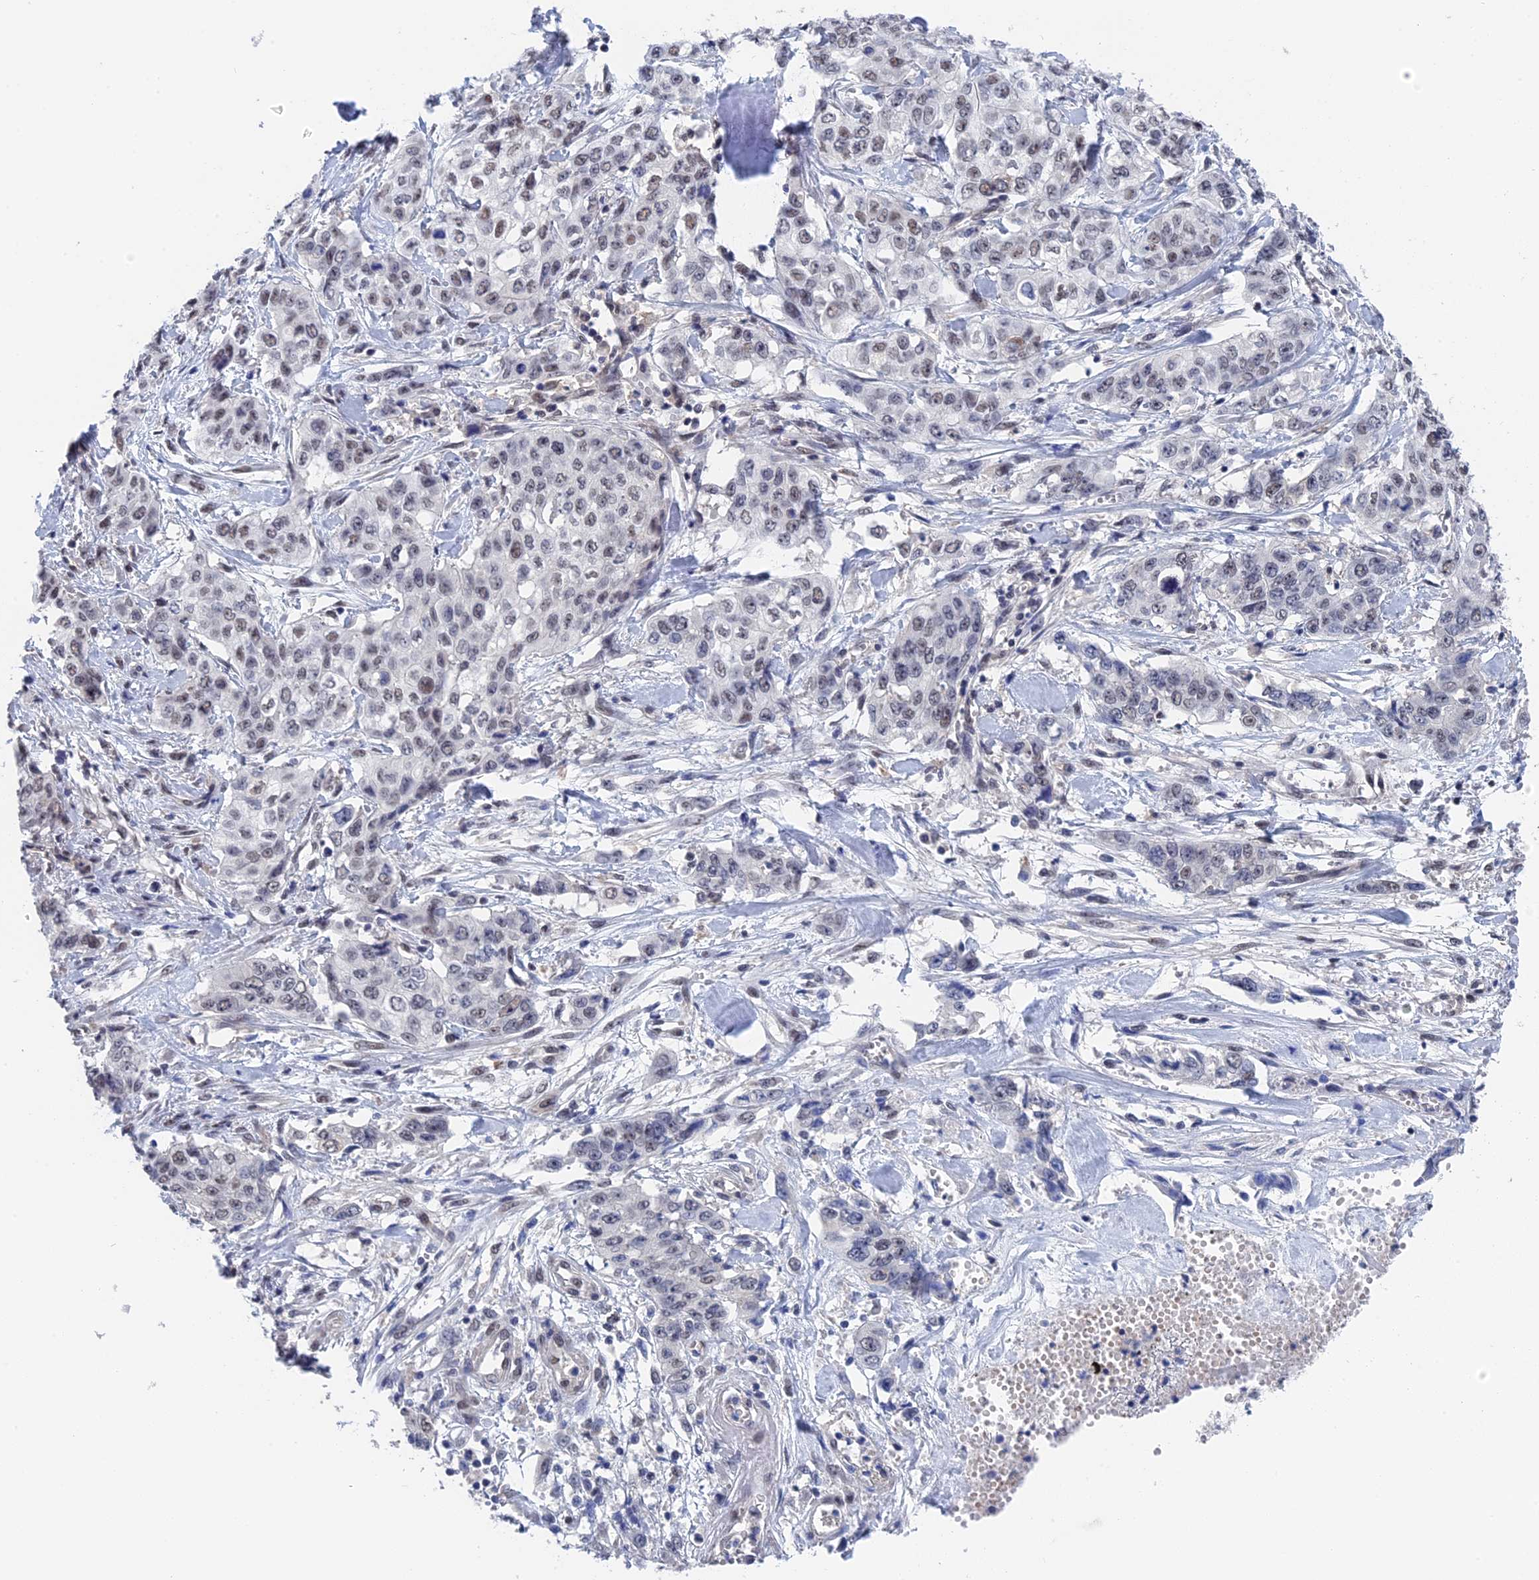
{"staining": {"intensity": "weak", "quantity": "25%-75%", "location": "nuclear"}, "tissue": "stomach cancer", "cell_type": "Tumor cells", "image_type": "cancer", "snomed": [{"axis": "morphology", "description": "Adenocarcinoma, NOS"}, {"axis": "topography", "description": "Stomach, upper"}], "caption": "Immunohistochemistry (IHC) (DAB (3,3'-diaminobenzidine)) staining of stomach cancer shows weak nuclear protein positivity in about 25%-75% of tumor cells.", "gene": "TSSC4", "patient": {"sex": "male", "age": 62}}